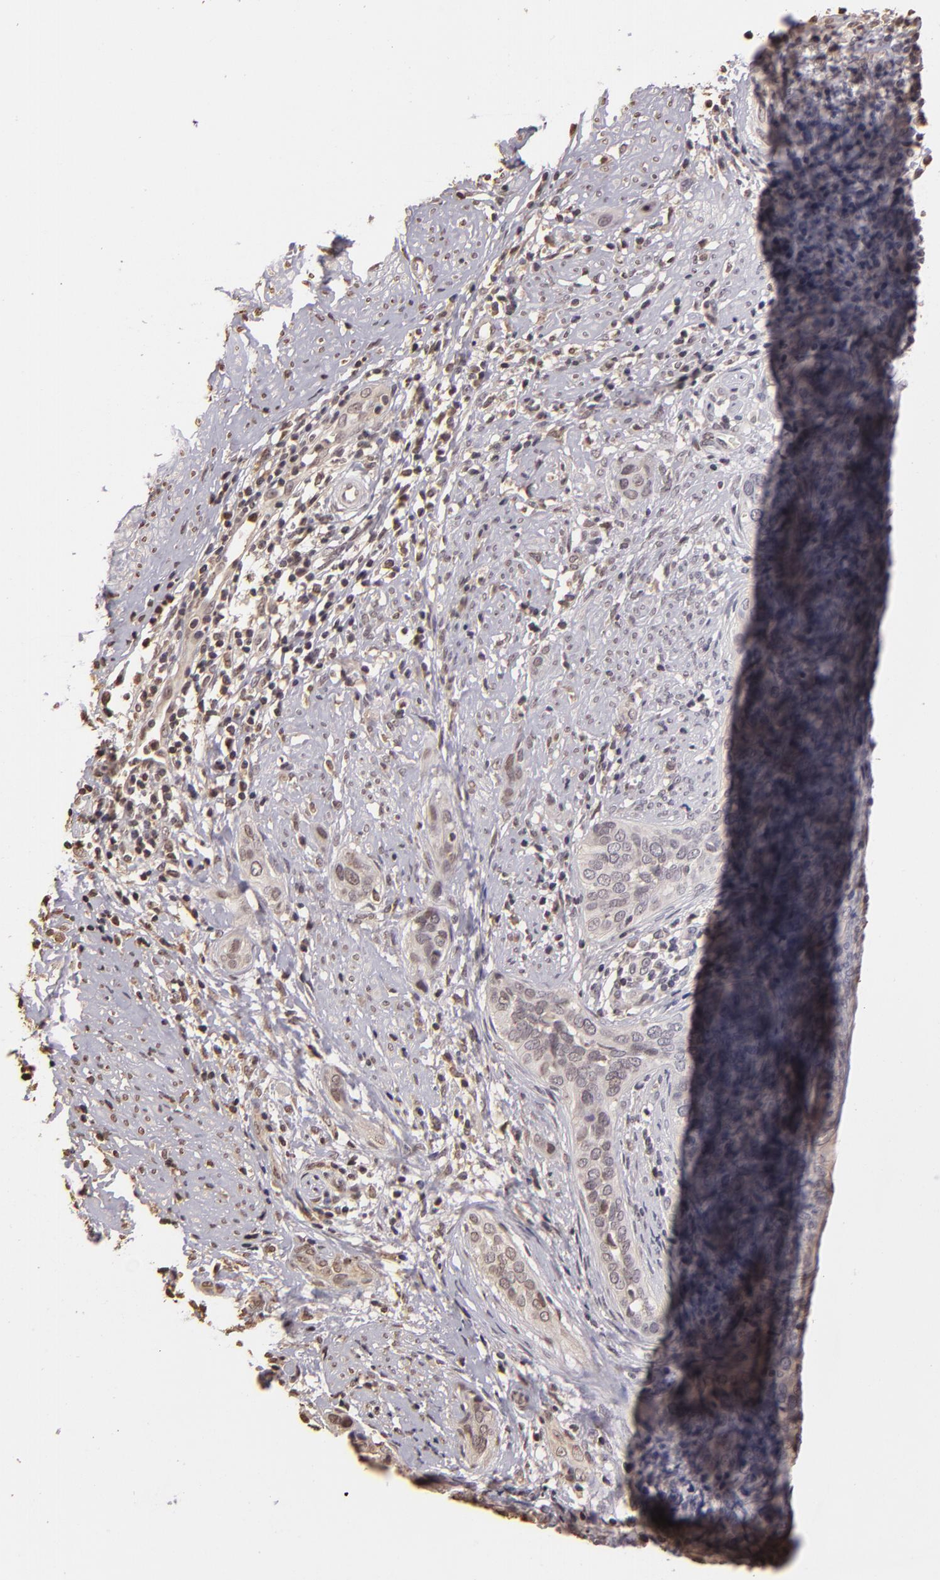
{"staining": {"intensity": "negative", "quantity": "none", "location": "none"}, "tissue": "cervical cancer", "cell_type": "Tumor cells", "image_type": "cancer", "snomed": [{"axis": "morphology", "description": "Squamous cell carcinoma, NOS"}, {"axis": "topography", "description": "Cervix"}], "caption": "Human cervical squamous cell carcinoma stained for a protein using immunohistochemistry reveals no positivity in tumor cells.", "gene": "ARPC2", "patient": {"sex": "female", "age": 31}}